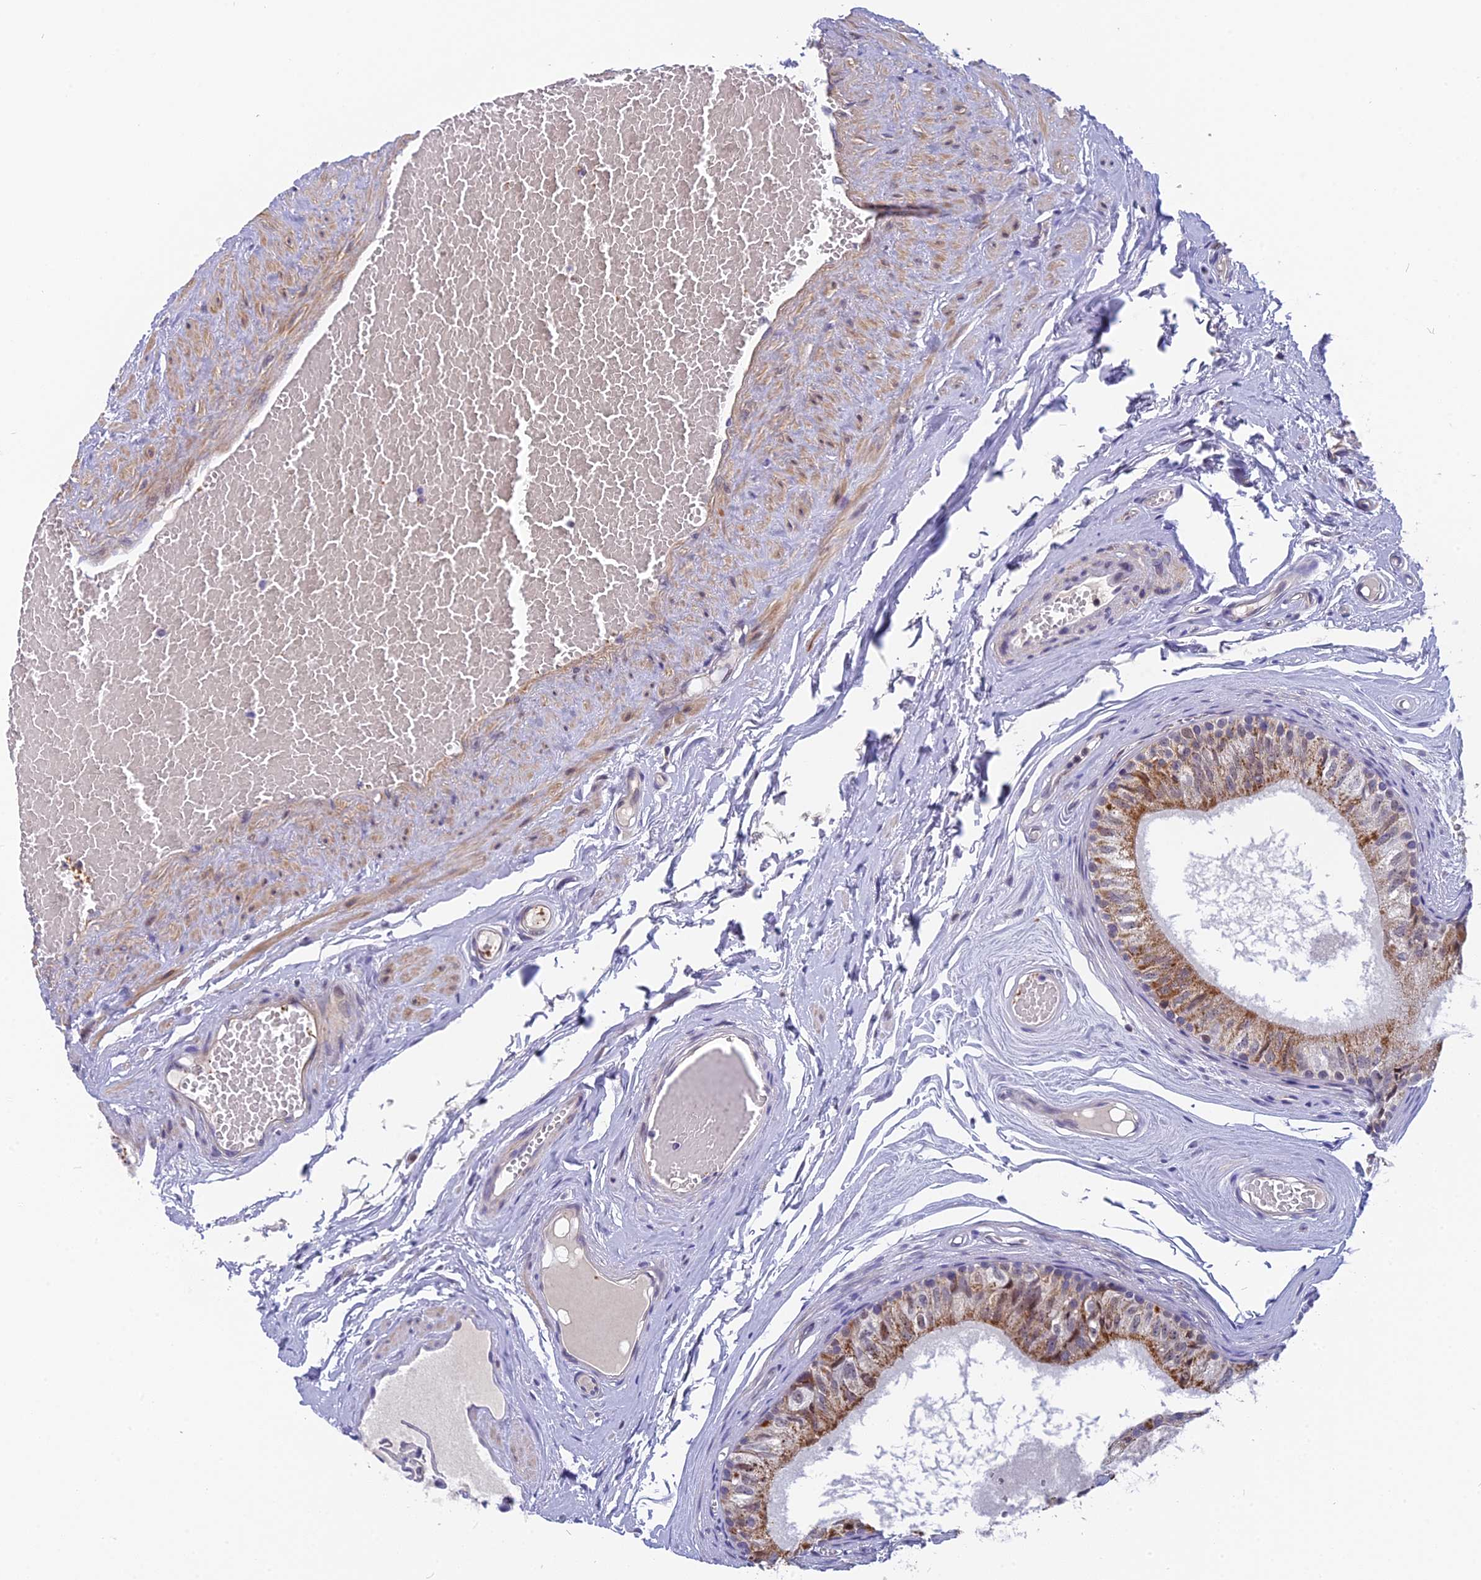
{"staining": {"intensity": "moderate", "quantity": "25%-75%", "location": "cytoplasmic/membranous"}, "tissue": "epididymis", "cell_type": "Glandular cells", "image_type": "normal", "snomed": [{"axis": "morphology", "description": "Normal tissue, NOS"}, {"axis": "topography", "description": "Epididymis"}], "caption": "The micrograph reveals immunohistochemical staining of benign epididymis. There is moderate cytoplasmic/membranous positivity is present in about 25%-75% of glandular cells.", "gene": "CMC1", "patient": {"sex": "male", "age": 79}}